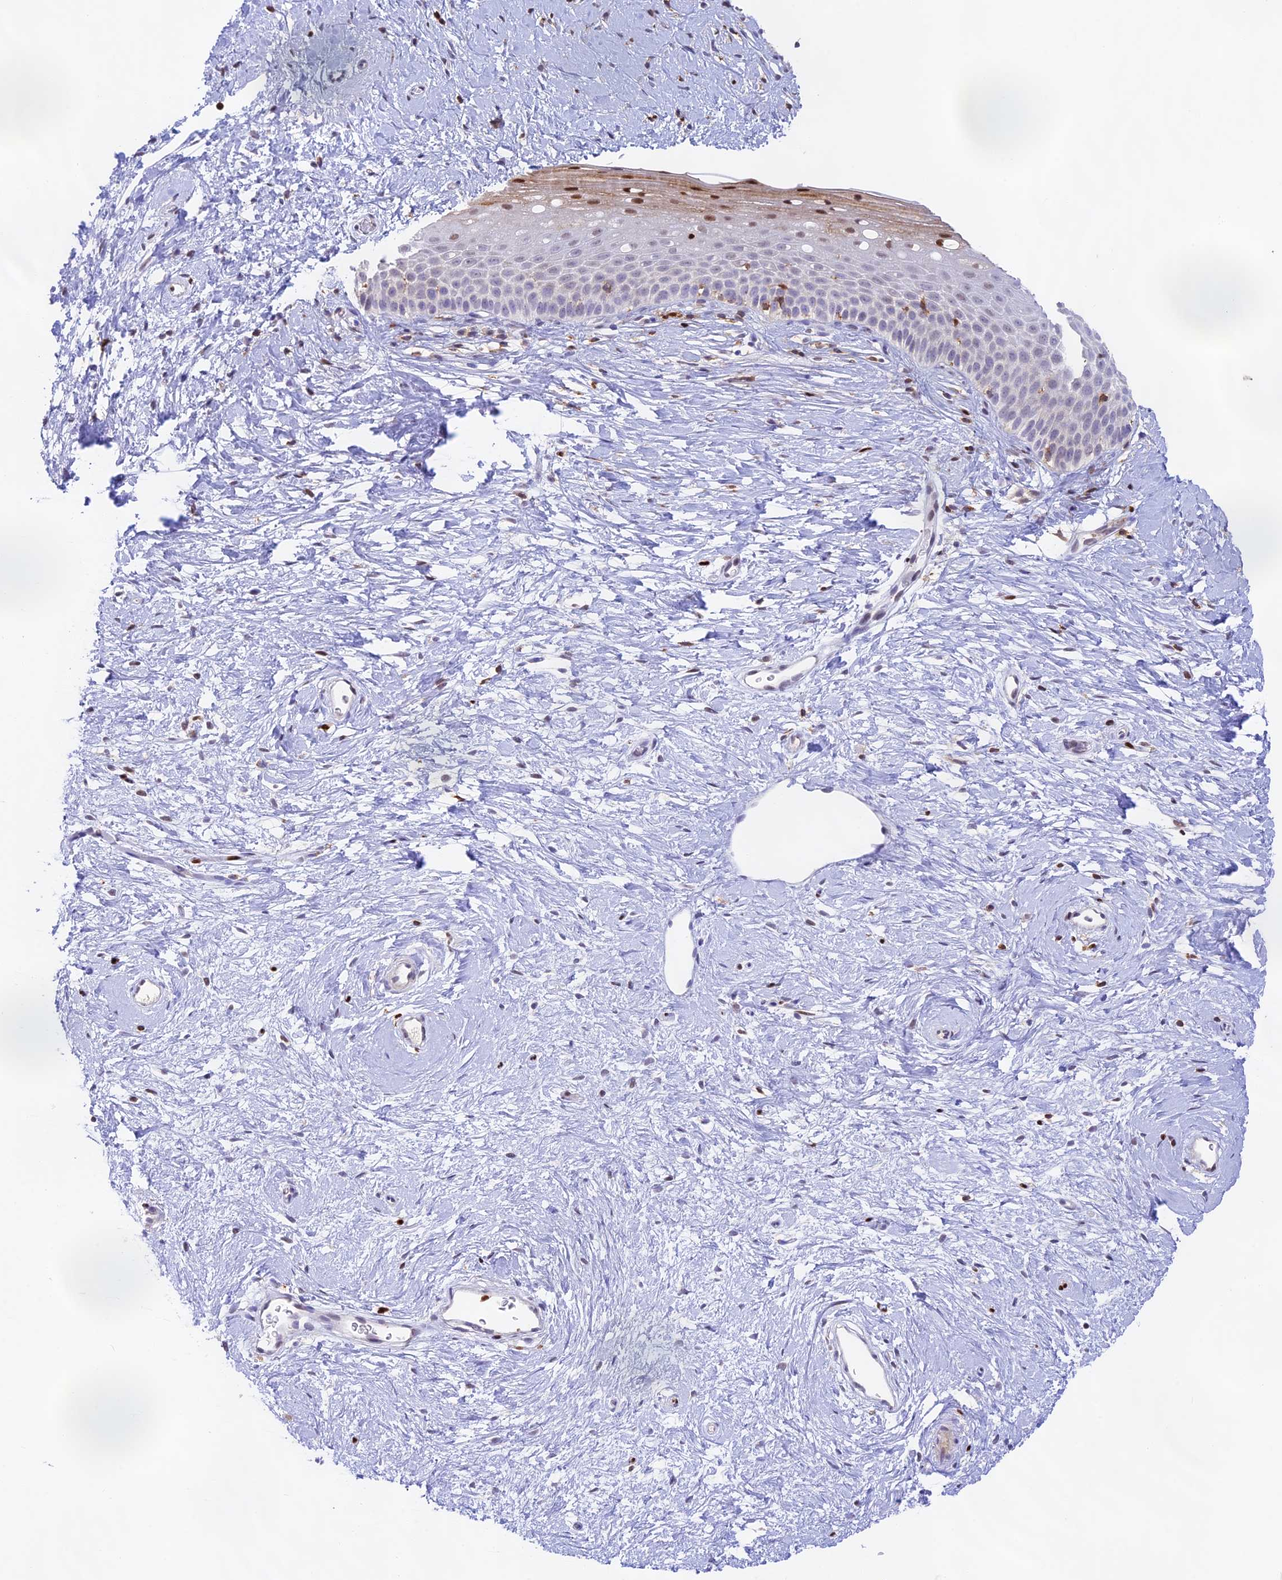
{"staining": {"intensity": "strong", "quantity": "<25%", "location": "nuclear"}, "tissue": "cervix", "cell_type": "Glandular cells", "image_type": "normal", "snomed": [{"axis": "morphology", "description": "Normal tissue, NOS"}, {"axis": "topography", "description": "Cervix"}], "caption": "Strong nuclear protein positivity is appreciated in approximately <25% of glandular cells in cervix. (Stains: DAB (3,3'-diaminobenzidine) in brown, nuclei in blue, Microscopy: brightfield microscopy at high magnification).", "gene": "DENND1C", "patient": {"sex": "female", "age": 57}}